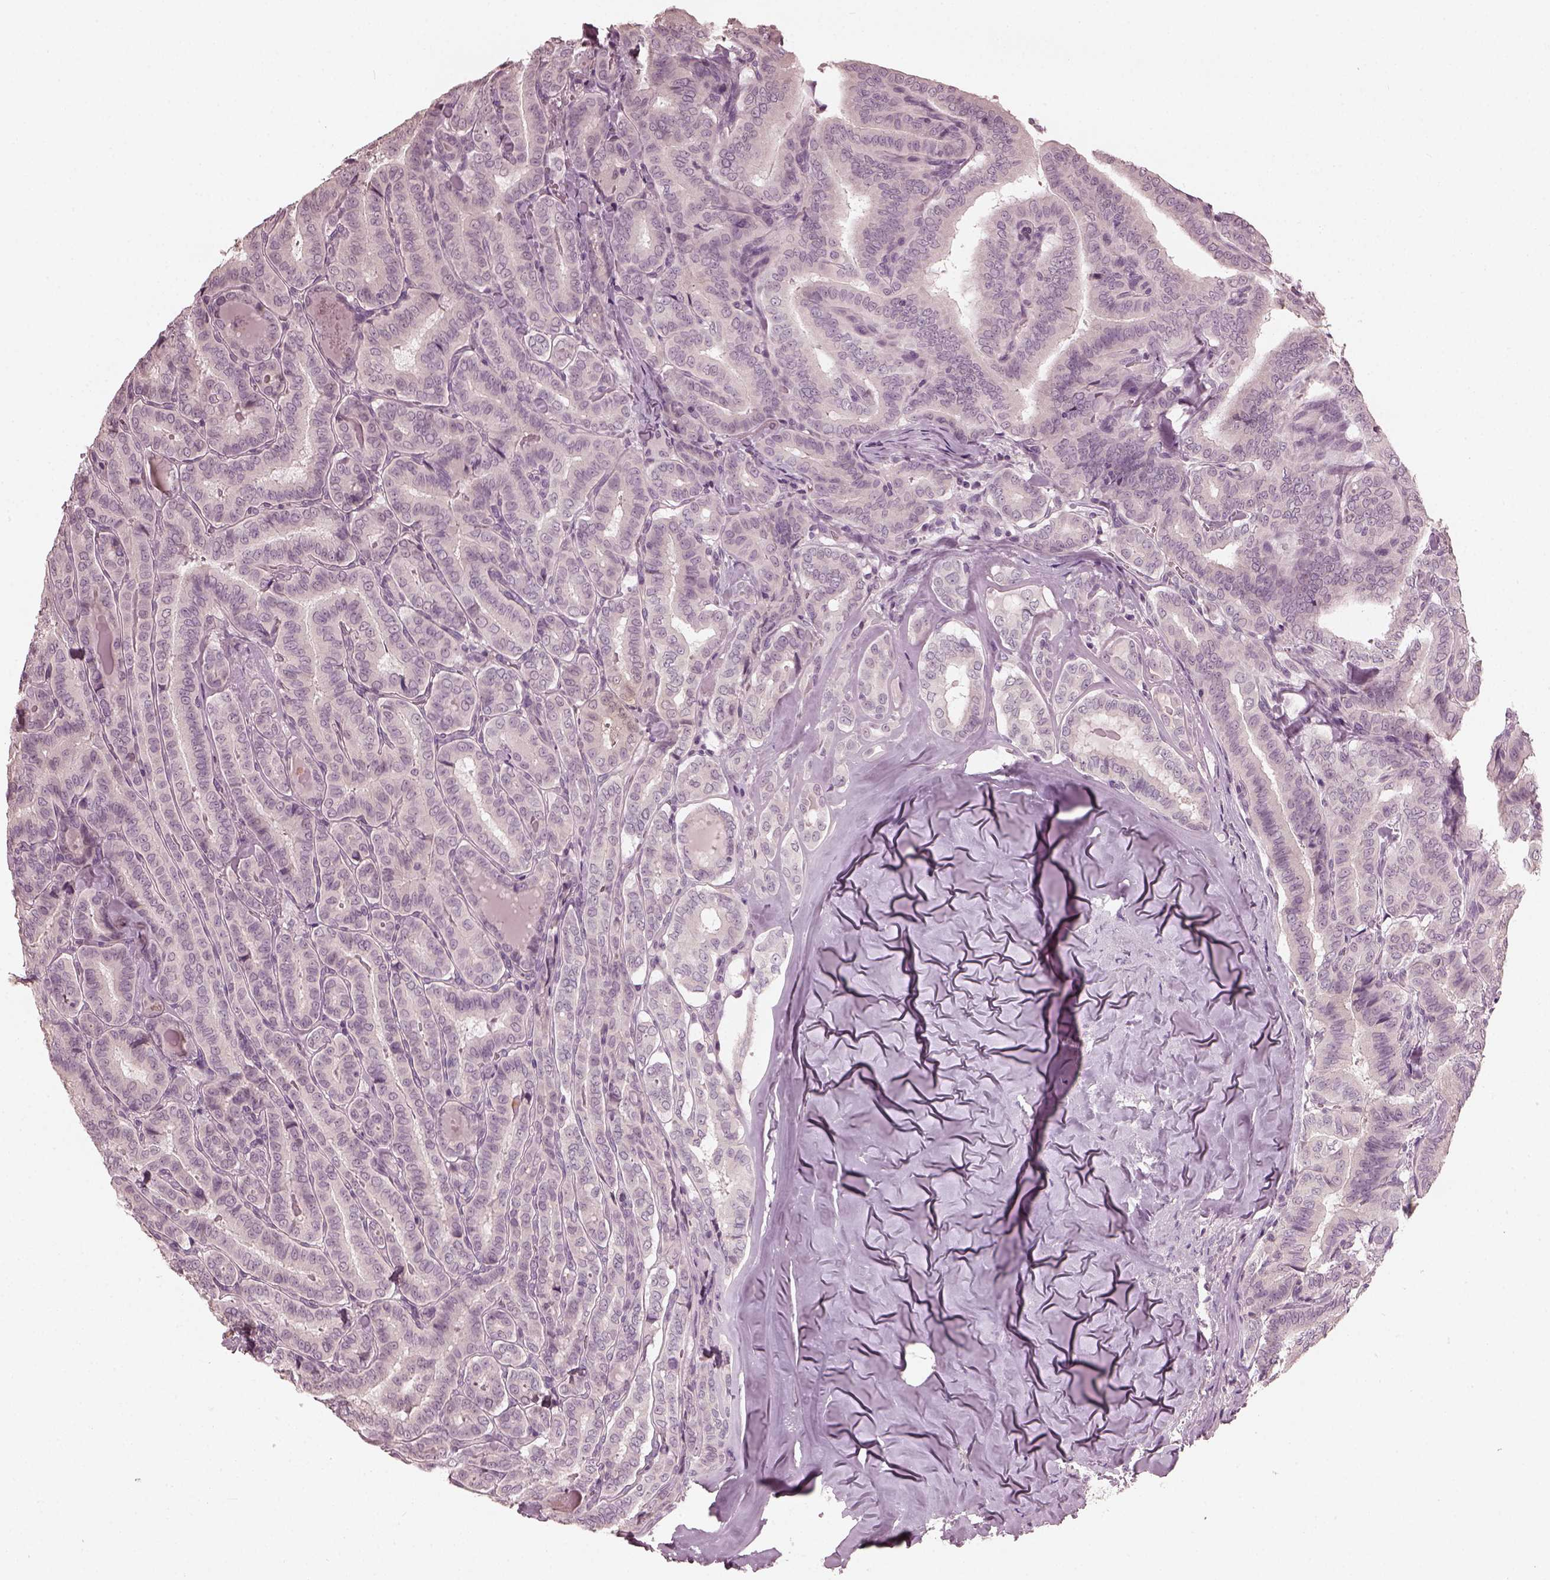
{"staining": {"intensity": "negative", "quantity": "none", "location": "none"}, "tissue": "thyroid cancer", "cell_type": "Tumor cells", "image_type": "cancer", "snomed": [{"axis": "morphology", "description": "Papillary adenocarcinoma, NOS"}, {"axis": "morphology", "description": "Papillary adenoma metastatic"}, {"axis": "topography", "description": "Thyroid gland"}], "caption": "This is a photomicrograph of immunohistochemistry staining of thyroid cancer (papillary adenoma metastatic), which shows no expression in tumor cells.", "gene": "OPTC", "patient": {"sex": "female", "age": 50}}